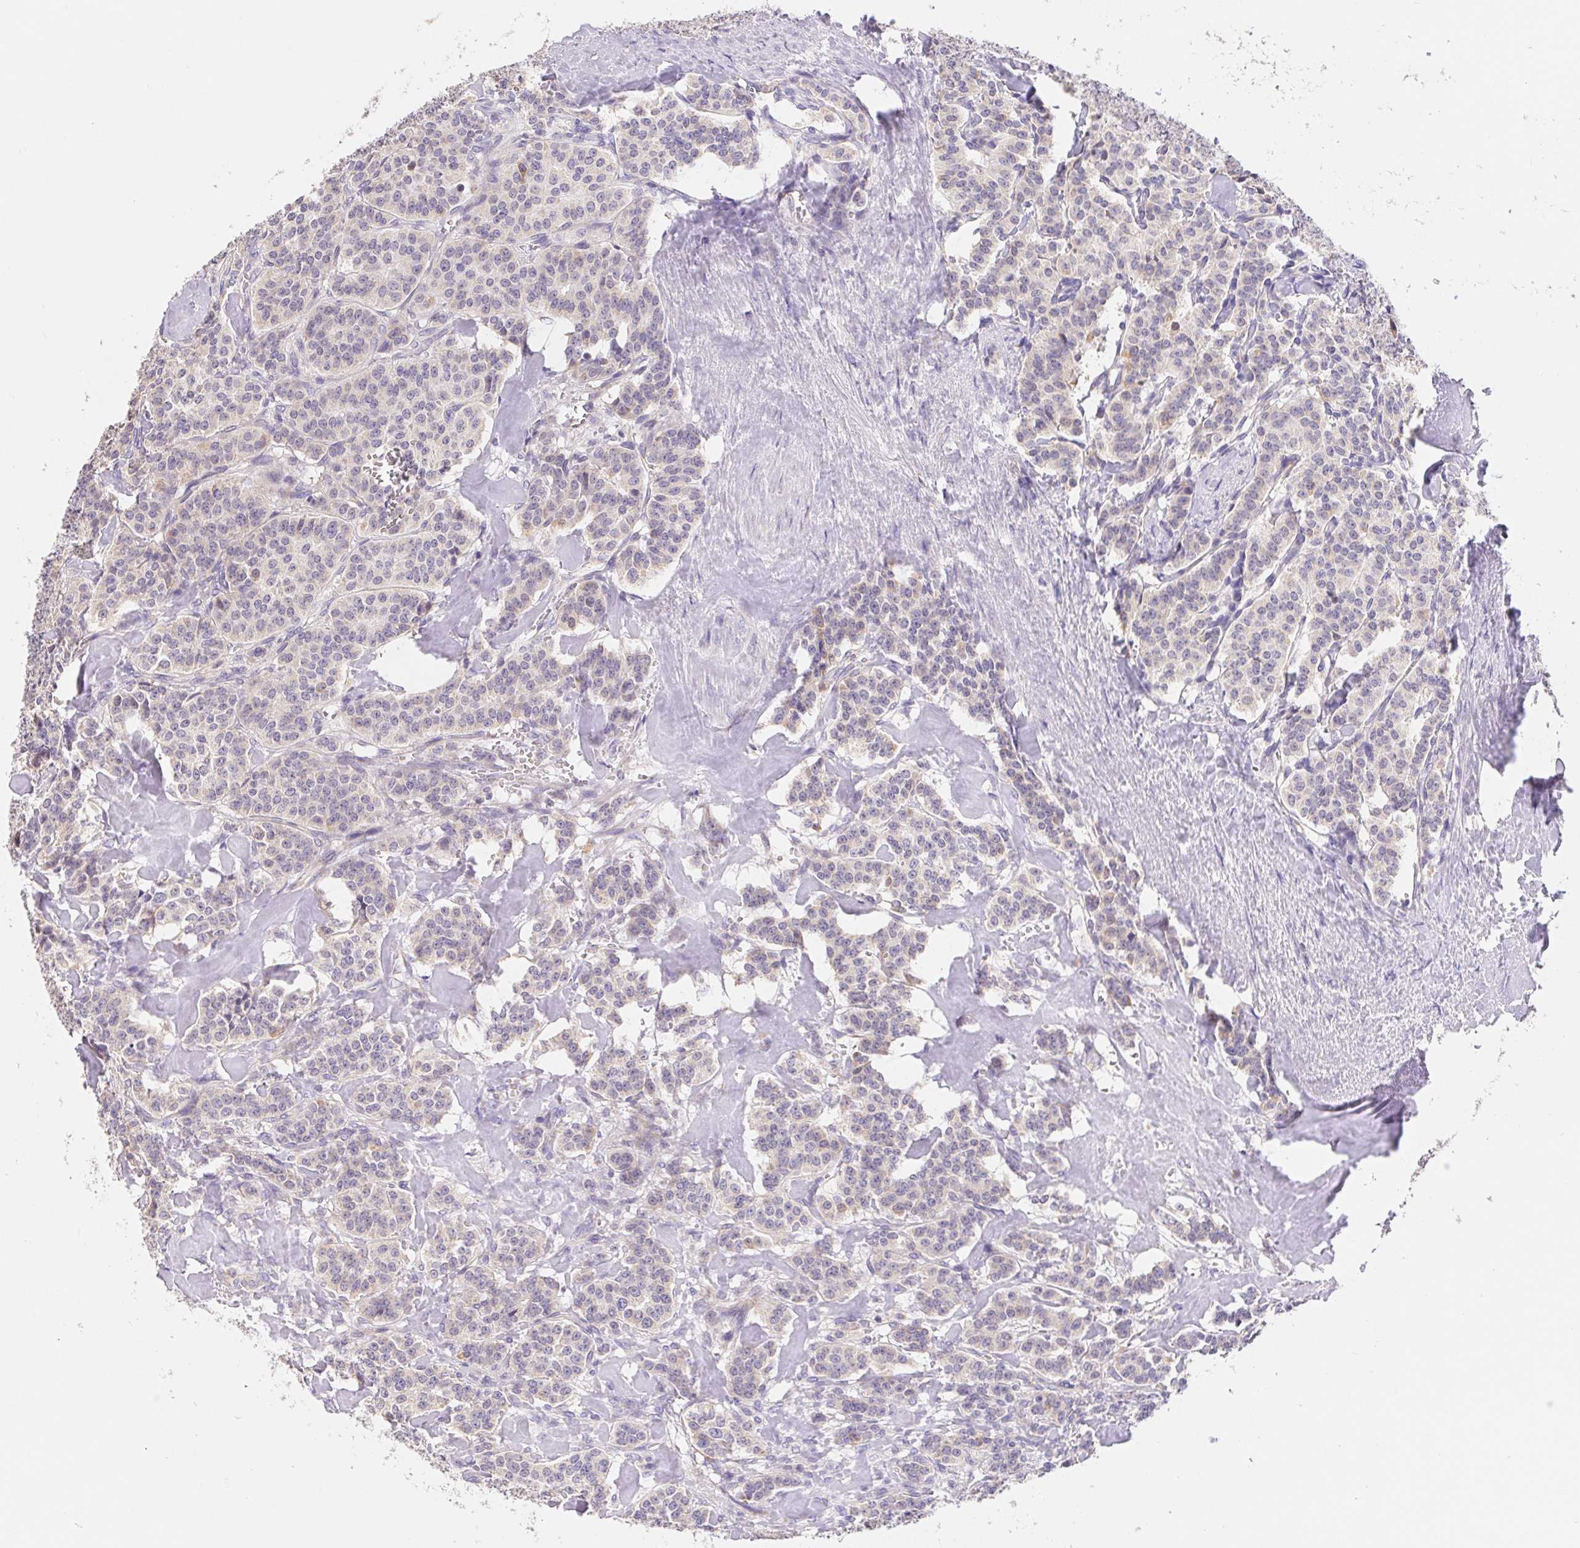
{"staining": {"intensity": "weak", "quantity": "25%-75%", "location": "cytoplasmic/membranous"}, "tissue": "carcinoid", "cell_type": "Tumor cells", "image_type": "cancer", "snomed": [{"axis": "morphology", "description": "Normal tissue, NOS"}, {"axis": "morphology", "description": "Carcinoid, malignant, NOS"}, {"axis": "topography", "description": "Lung"}], "caption": "Carcinoid was stained to show a protein in brown. There is low levels of weak cytoplasmic/membranous positivity in approximately 25%-75% of tumor cells. Using DAB (3,3'-diaminobenzidine) (brown) and hematoxylin (blue) stains, captured at high magnification using brightfield microscopy.", "gene": "FKBP6", "patient": {"sex": "female", "age": 46}}